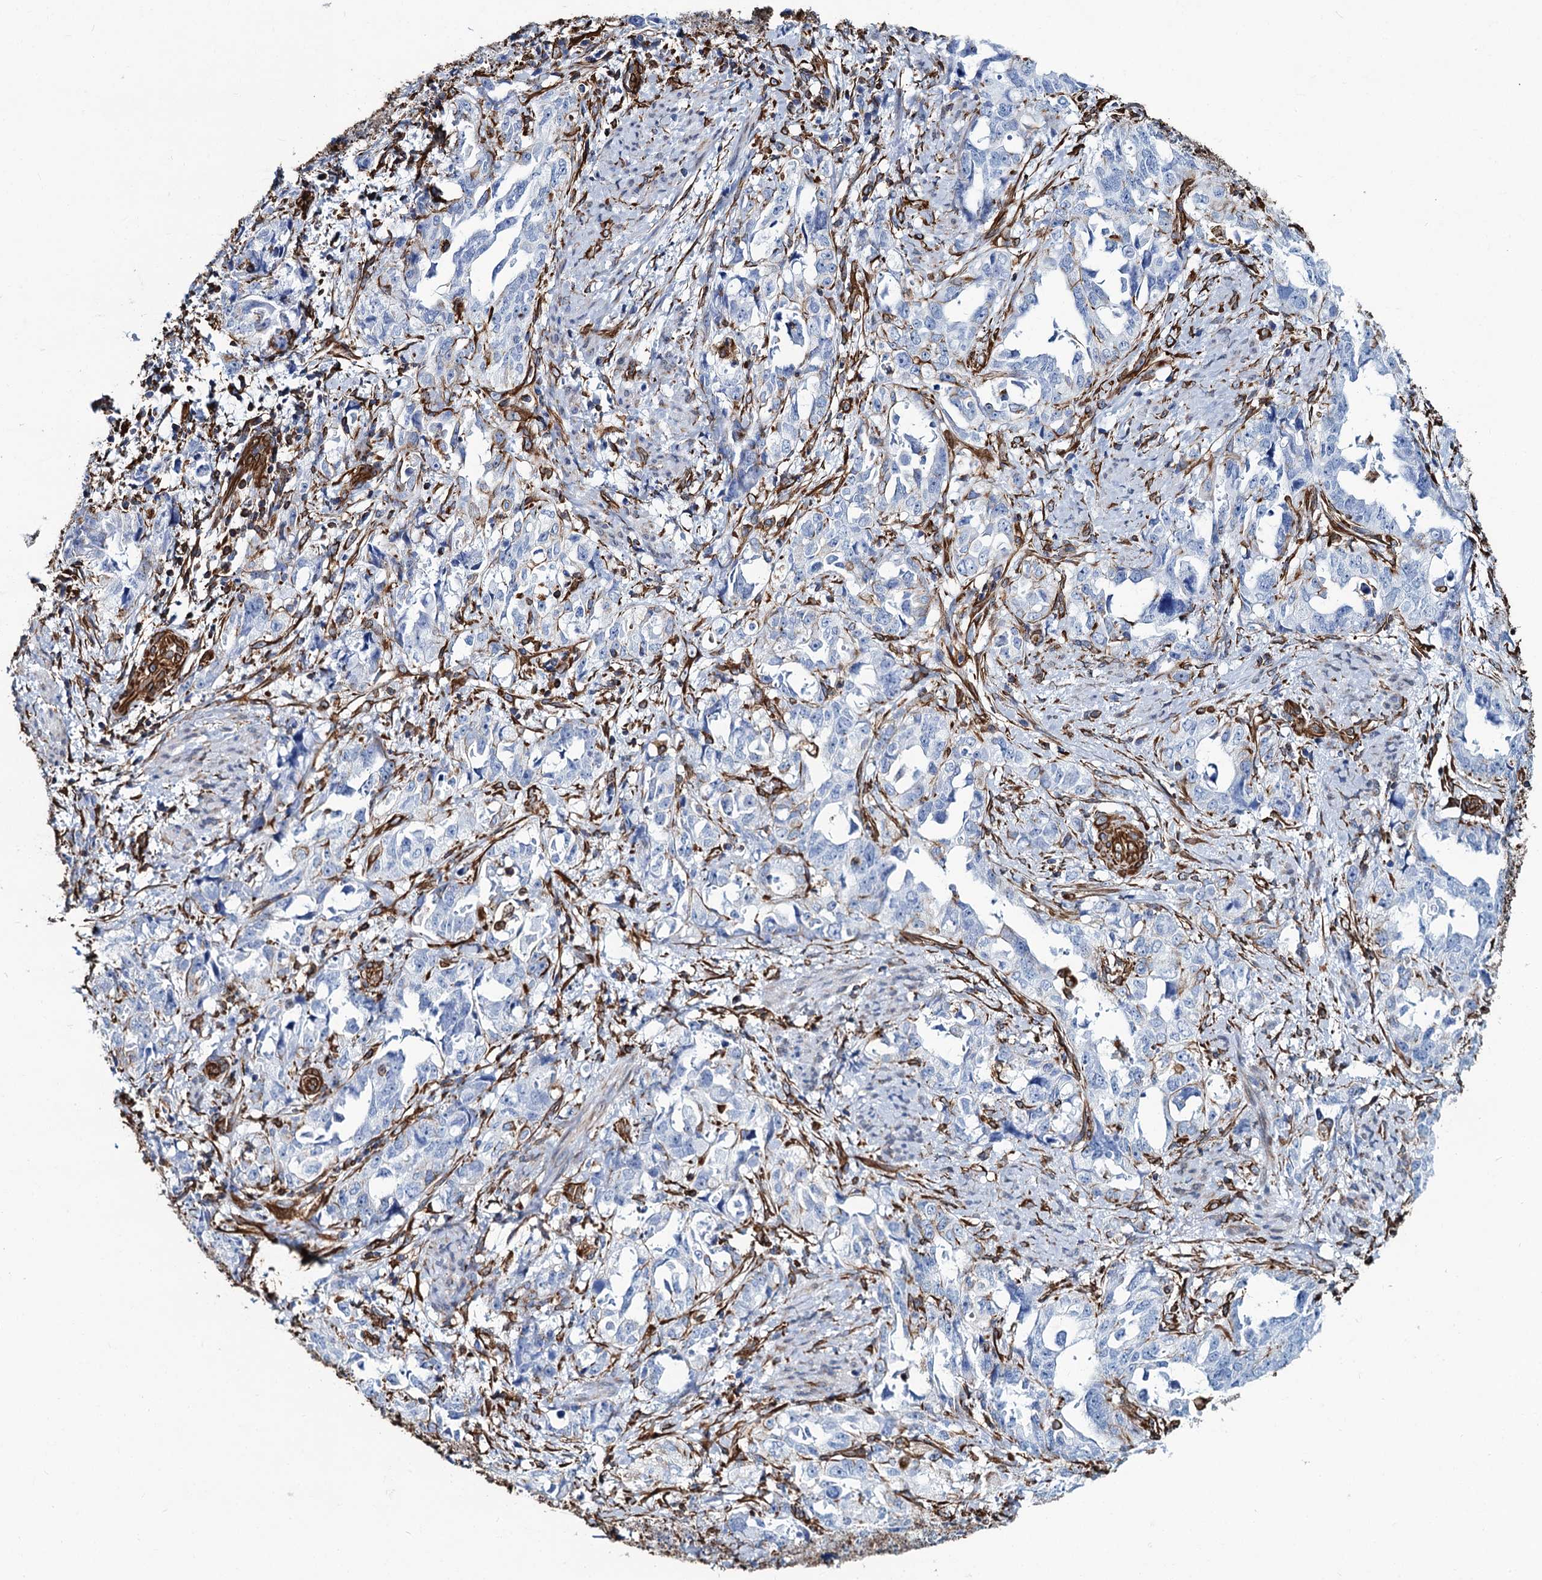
{"staining": {"intensity": "negative", "quantity": "none", "location": "none"}, "tissue": "endometrial cancer", "cell_type": "Tumor cells", "image_type": "cancer", "snomed": [{"axis": "morphology", "description": "Adenocarcinoma, NOS"}, {"axis": "topography", "description": "Endometrium"}], "caption": "The photomicrograph exhibits no significant expression in tumor cells of endometrial cancer.", "gene": "PGM2", "patient": {"sex": "female", "age": 65}}